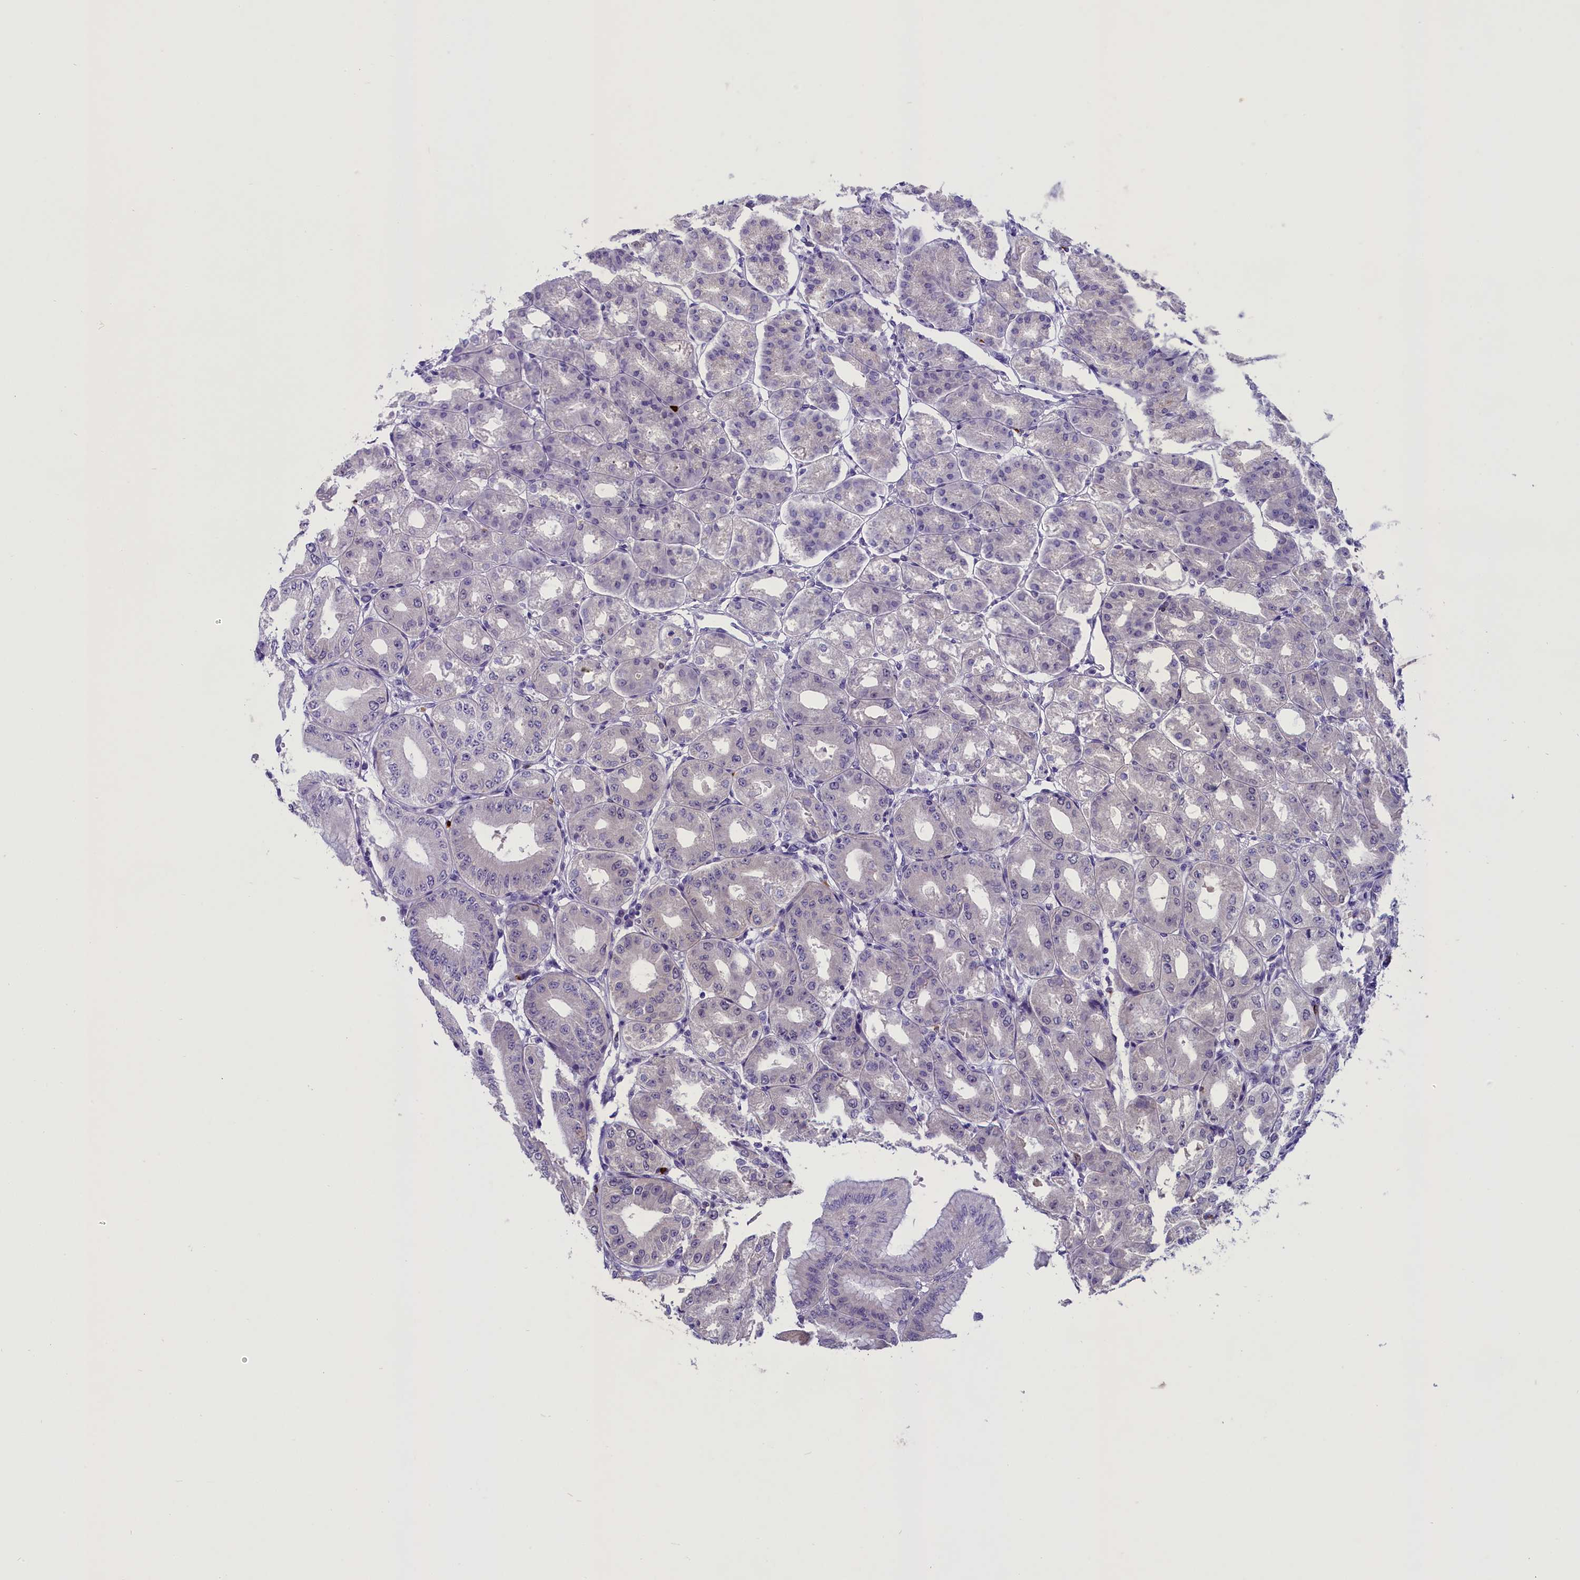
{"staining": {"intensity": "weak", "quantity": "25%-75%", "location": "cytoplasmic/membranous"}, "tissue": "stomach", "cell_type": "Glandular cells", "image_type": "normal", "snomed": [{"axis": "morphology", "description": "Normal tissue, NOS"}, {"axis": "topography", "description": "Stomach, lower"}], "caption": "Immunohistochemical staining of benign human stomach exhibits 25%-75% levels of weak cytoplasmic/membranous protein expression in approximately 25%-75% of glandular cells.", "gene": "ENPP6", "patient": {"sex": "male", "age": 71}}